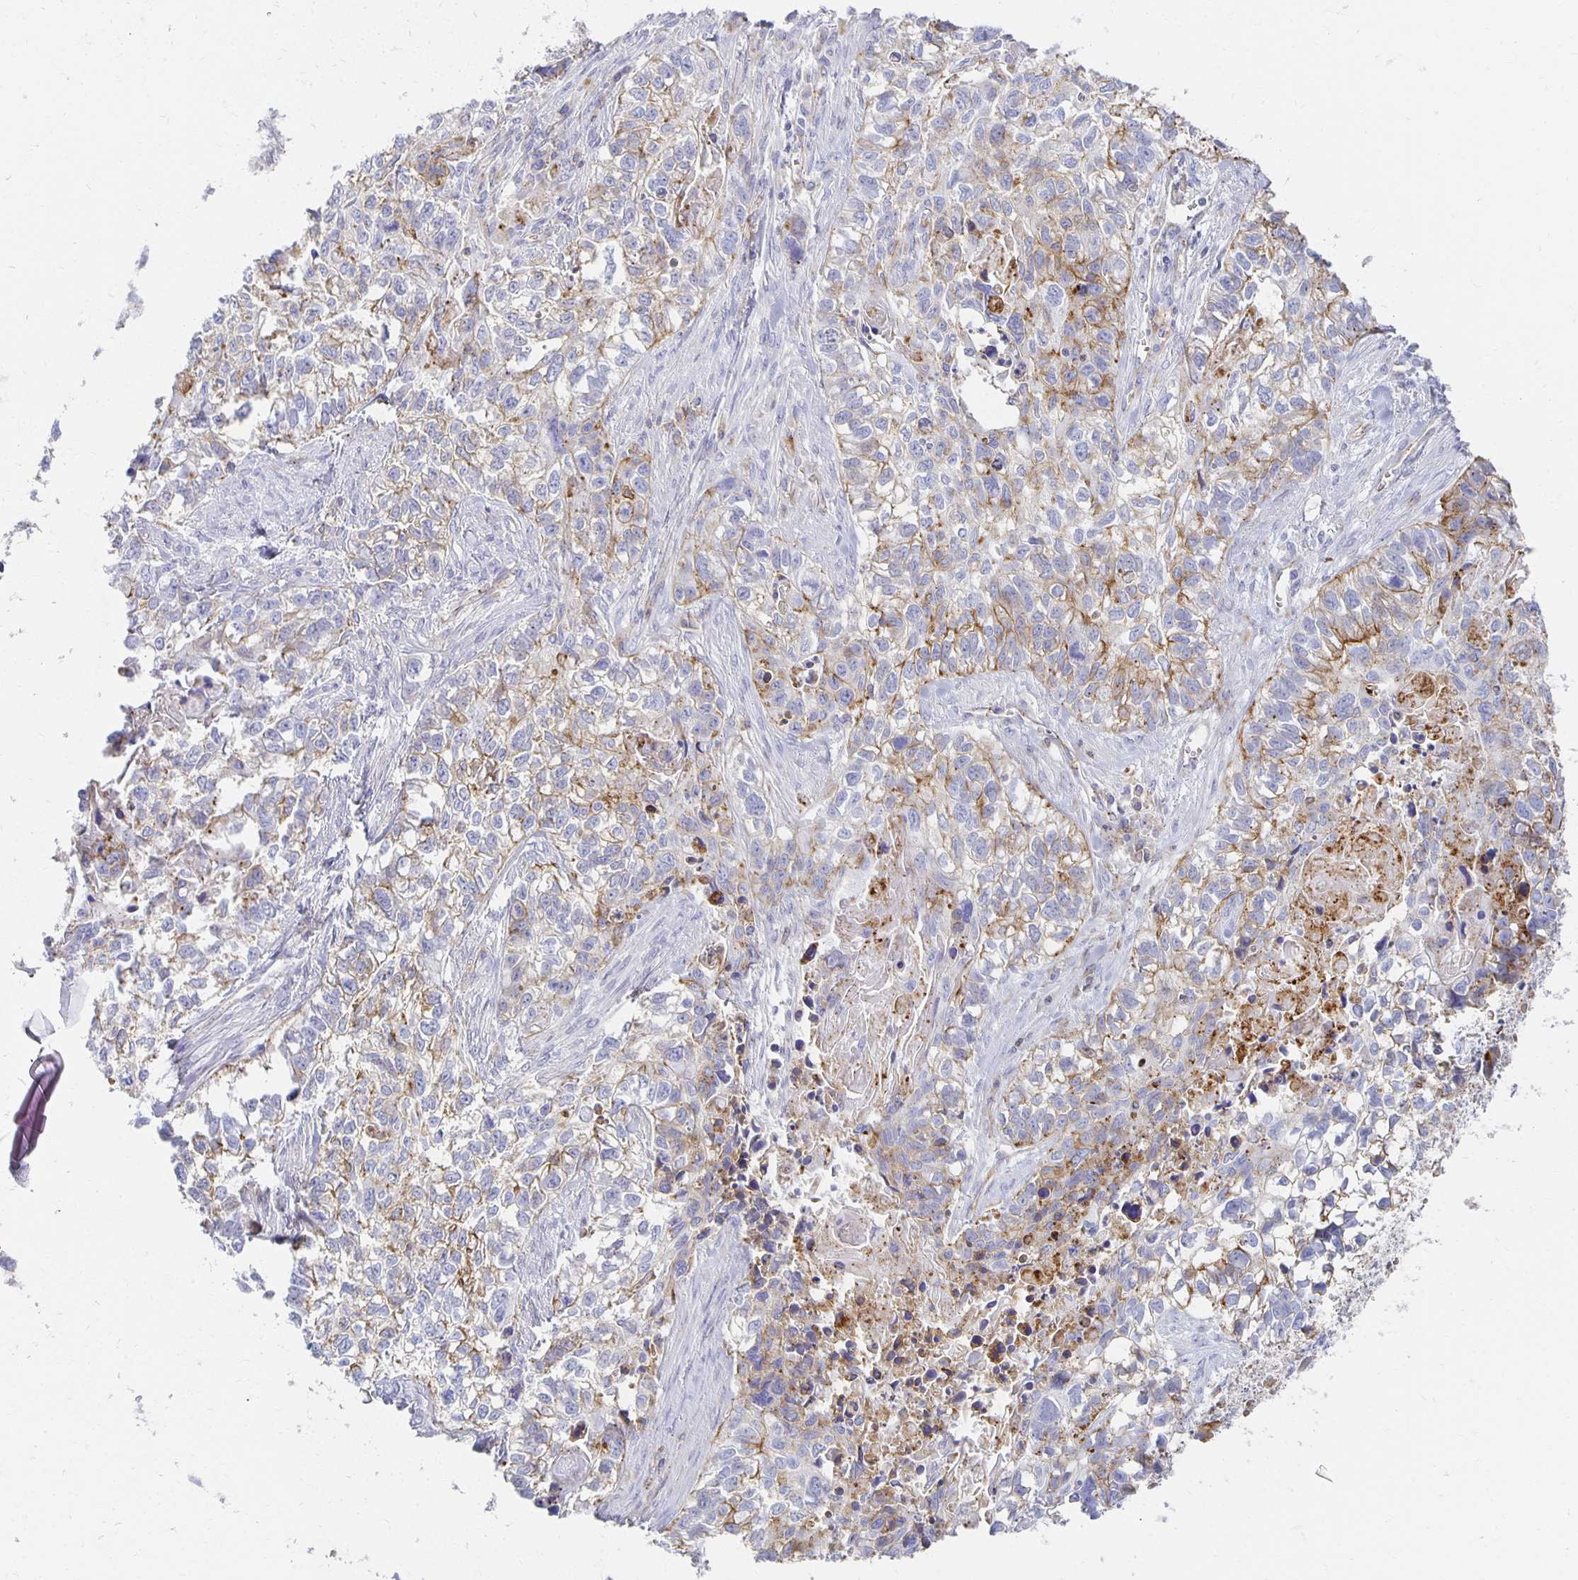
{"staining": {"intensity": "moderate", "quantity": "<25%", "location": "cytoplasmic/membranous"}, "tissue": "lung cancer", "cell_type": "Tumor cells", "image_type": "cancer", "snomed": [{"axis": "morphology", "description": "Squamous cell carcinoma, NOS"}, {"axis": "topography", "description": "Lung"}], "caption": "IHC photomicrograph of neoplastic tissue: human lung cancer (squamous cell carcinoma) stained using immunohistochemistry (IHC) displays low levels of moderate protein expression localized specifically in the cytoplasmic/membranous of tumor cells, appearing as a cytoplasmic/membranous brown color.", "gene": "TAAR1", "patient": {"sex": "male", "age": 74}}